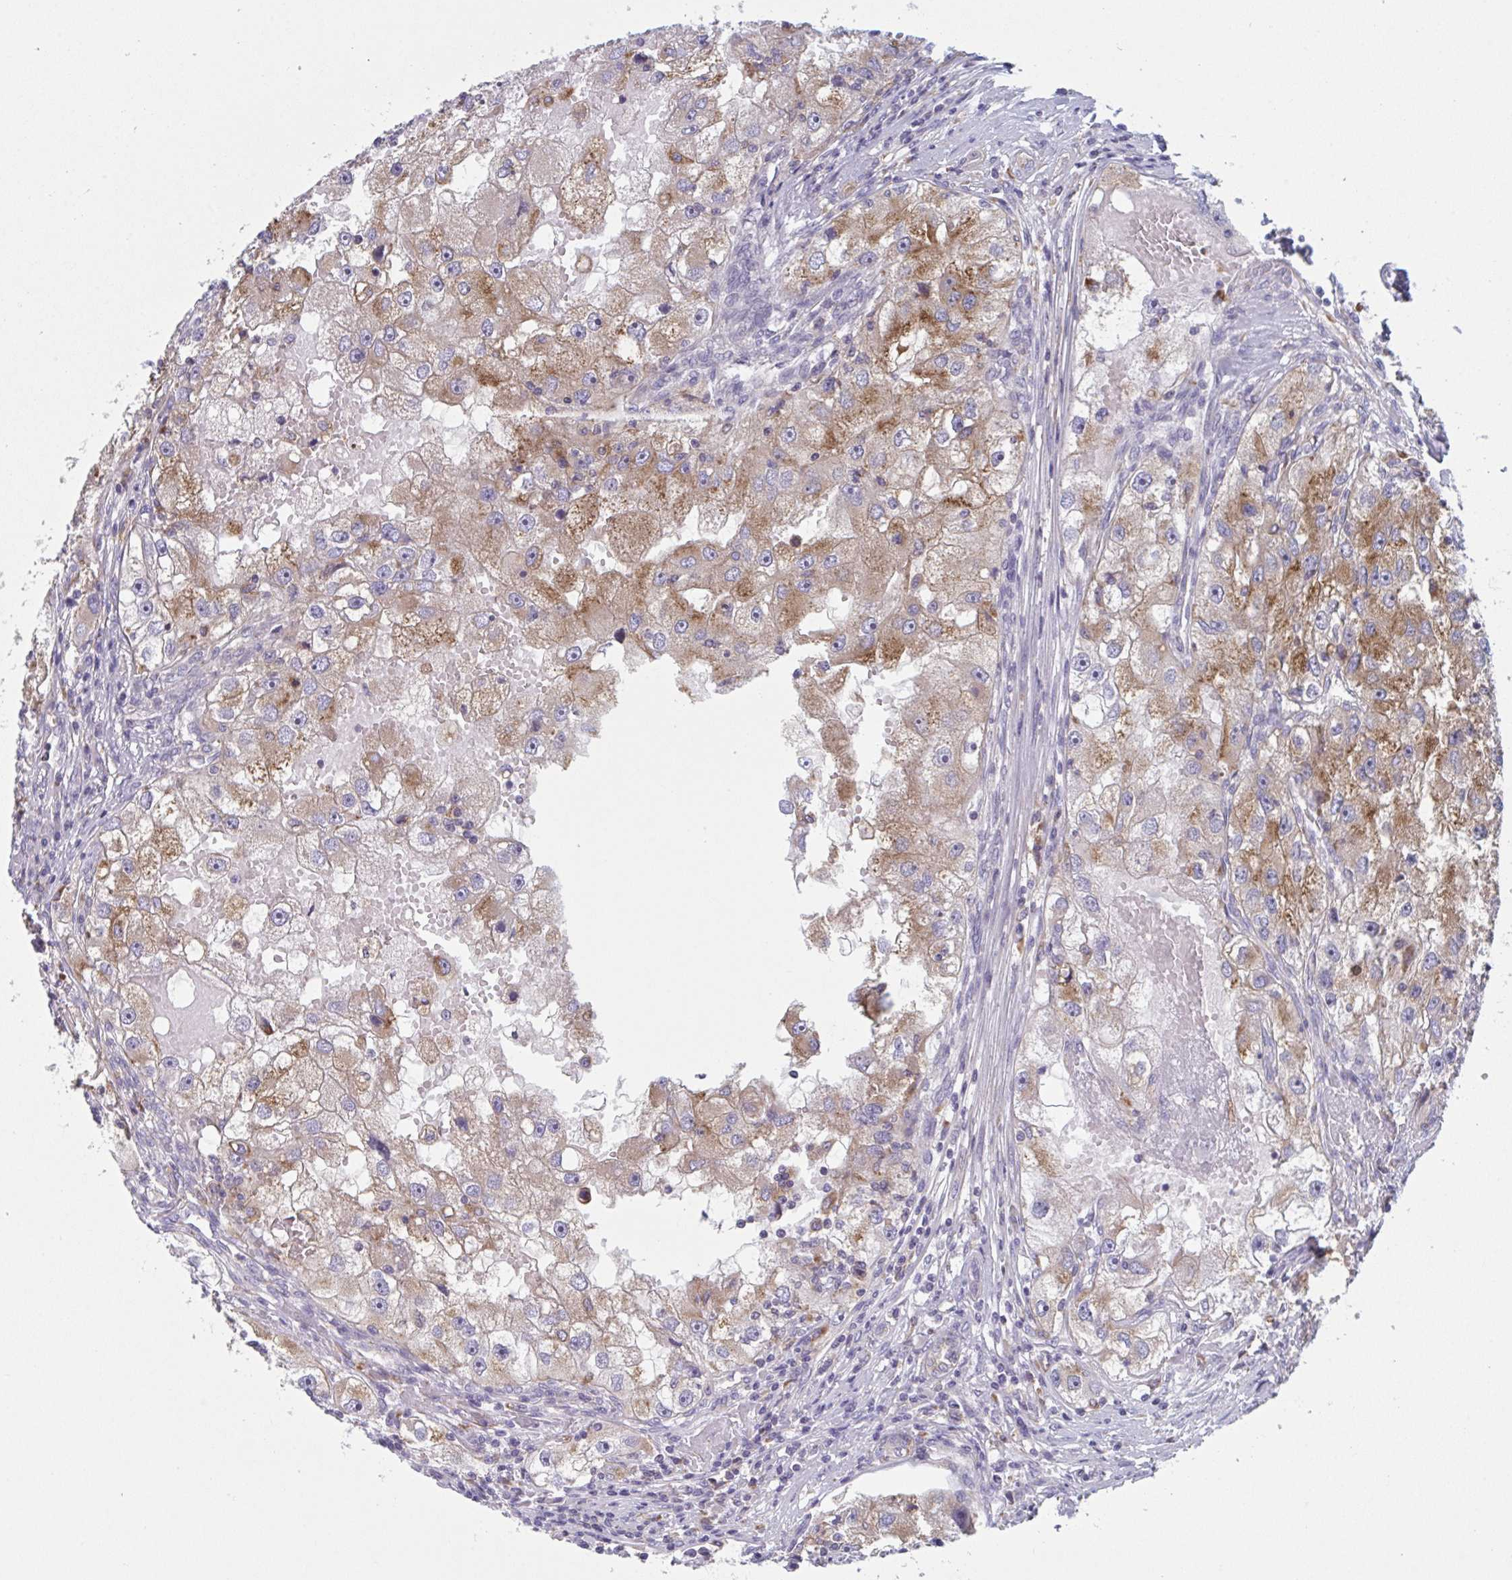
{"staining": {"intensity": "moderate", "quantity": "25%-75%", "location": "cytoplasmic/membranous"}, "tissue": "renal cancer", "cell_type": "Tumor cells", "image_type": "cancer", "snomed": [{"axis": "morphology", "description": "Adenocarcinoma, NOS"}, {"axis": "topography", "description": "Kidney"}], "caption": "Moderate cytoplasmic/membranous expression is identified in about 25%-75% of tumor cells in renal cancer. The staining was performed using DAB (3,3'-diaminobenzidine) to visualize the protein expression in brown, while the nuclei were stained in blue with hematoxylin (Magnification: 20x).", "gene": "NIPSNAP1", "patient": {"sex": "male", "age": 63}}